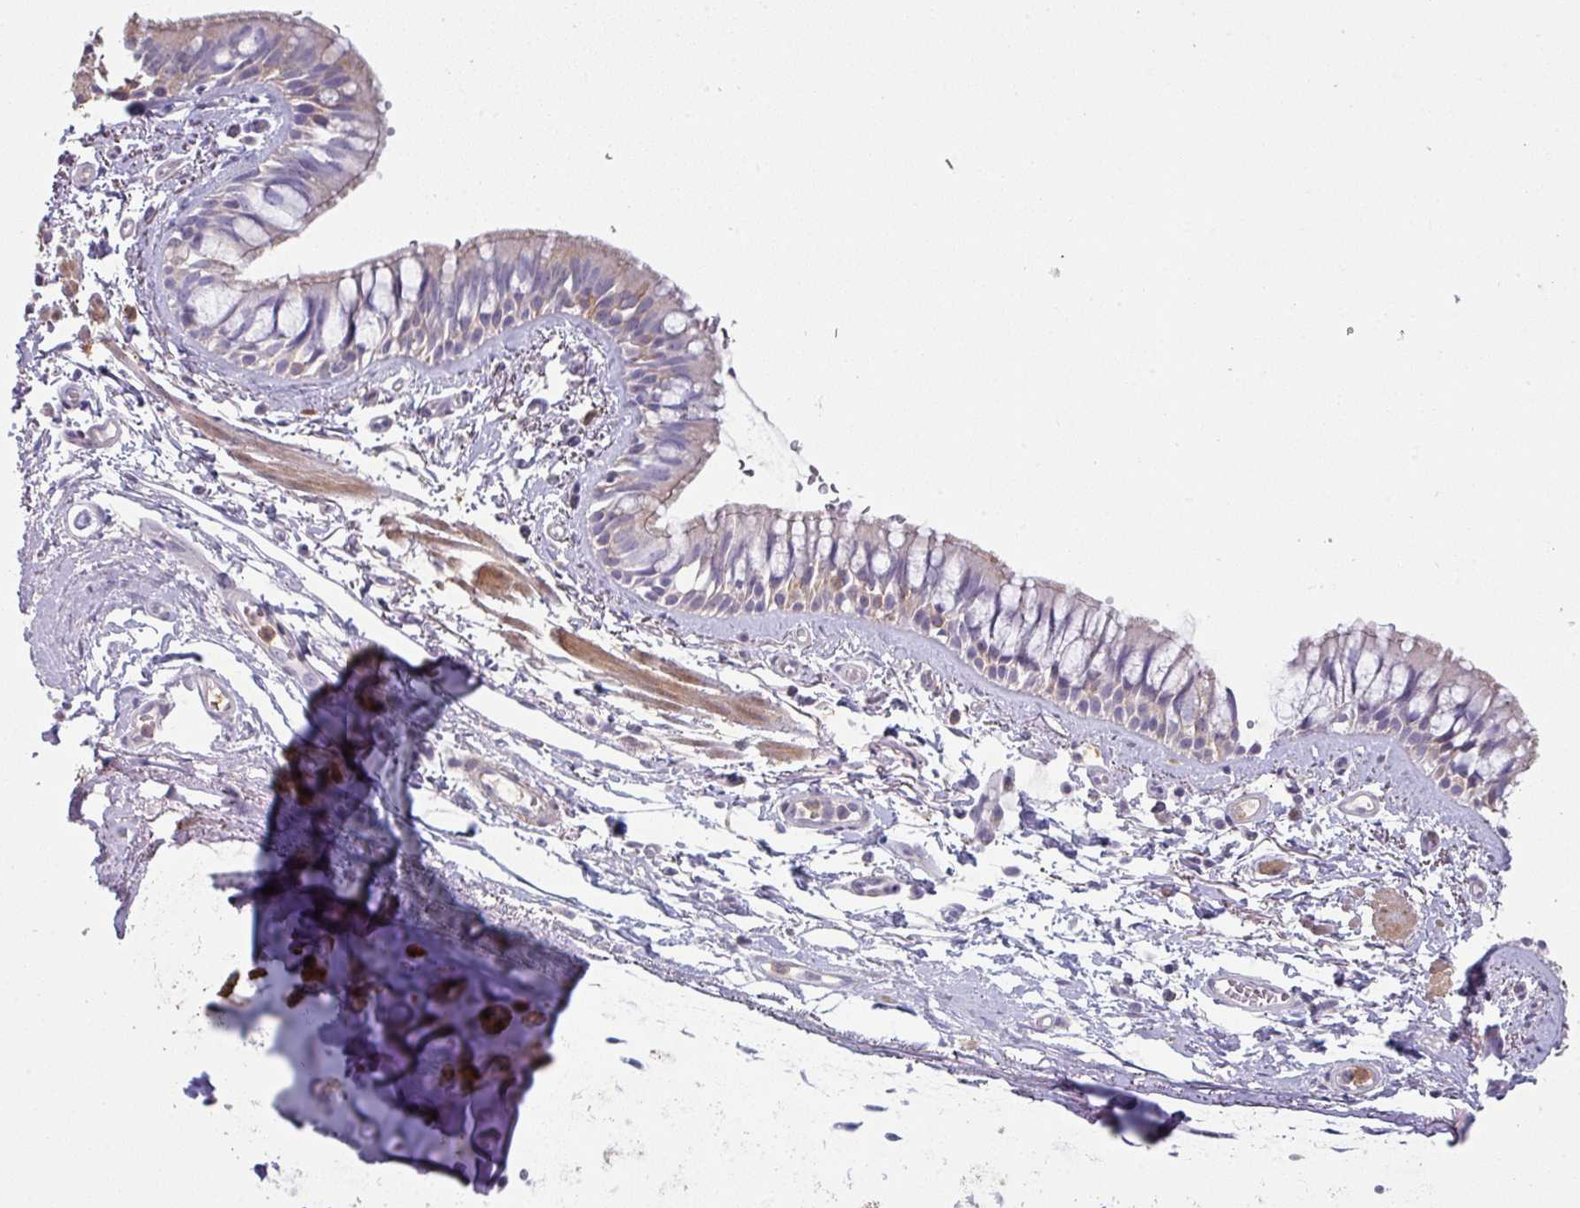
{"staining": {"intensity": "weak", "quantity": "<25%", "location": "cytoplasmic/membranous"}, "tissue": "bronchus", "cell_type": "Respiratory epithelial cells", "image_type": "normal", "snomed": [{"axis": "morphology", "description": "Normal tissue, NOS"}, {"axis": "topography", "description": "Lymph node"}, {"axis": "topography", "description": "Cartilage tissue"}, {"axis": "topography", "description": "Bronchus"}], "caption": "The immunohistochemistry photomicrograph has no significant staining in respiratory epithelial cells of bronchus. (DAB (3,3'-diaminobenzidine) immunohistochemistry visualized using brightfield microscopy, high magnification).", "gene": "MAGEC3", "patient": {"sex": "female", "age": 70}}